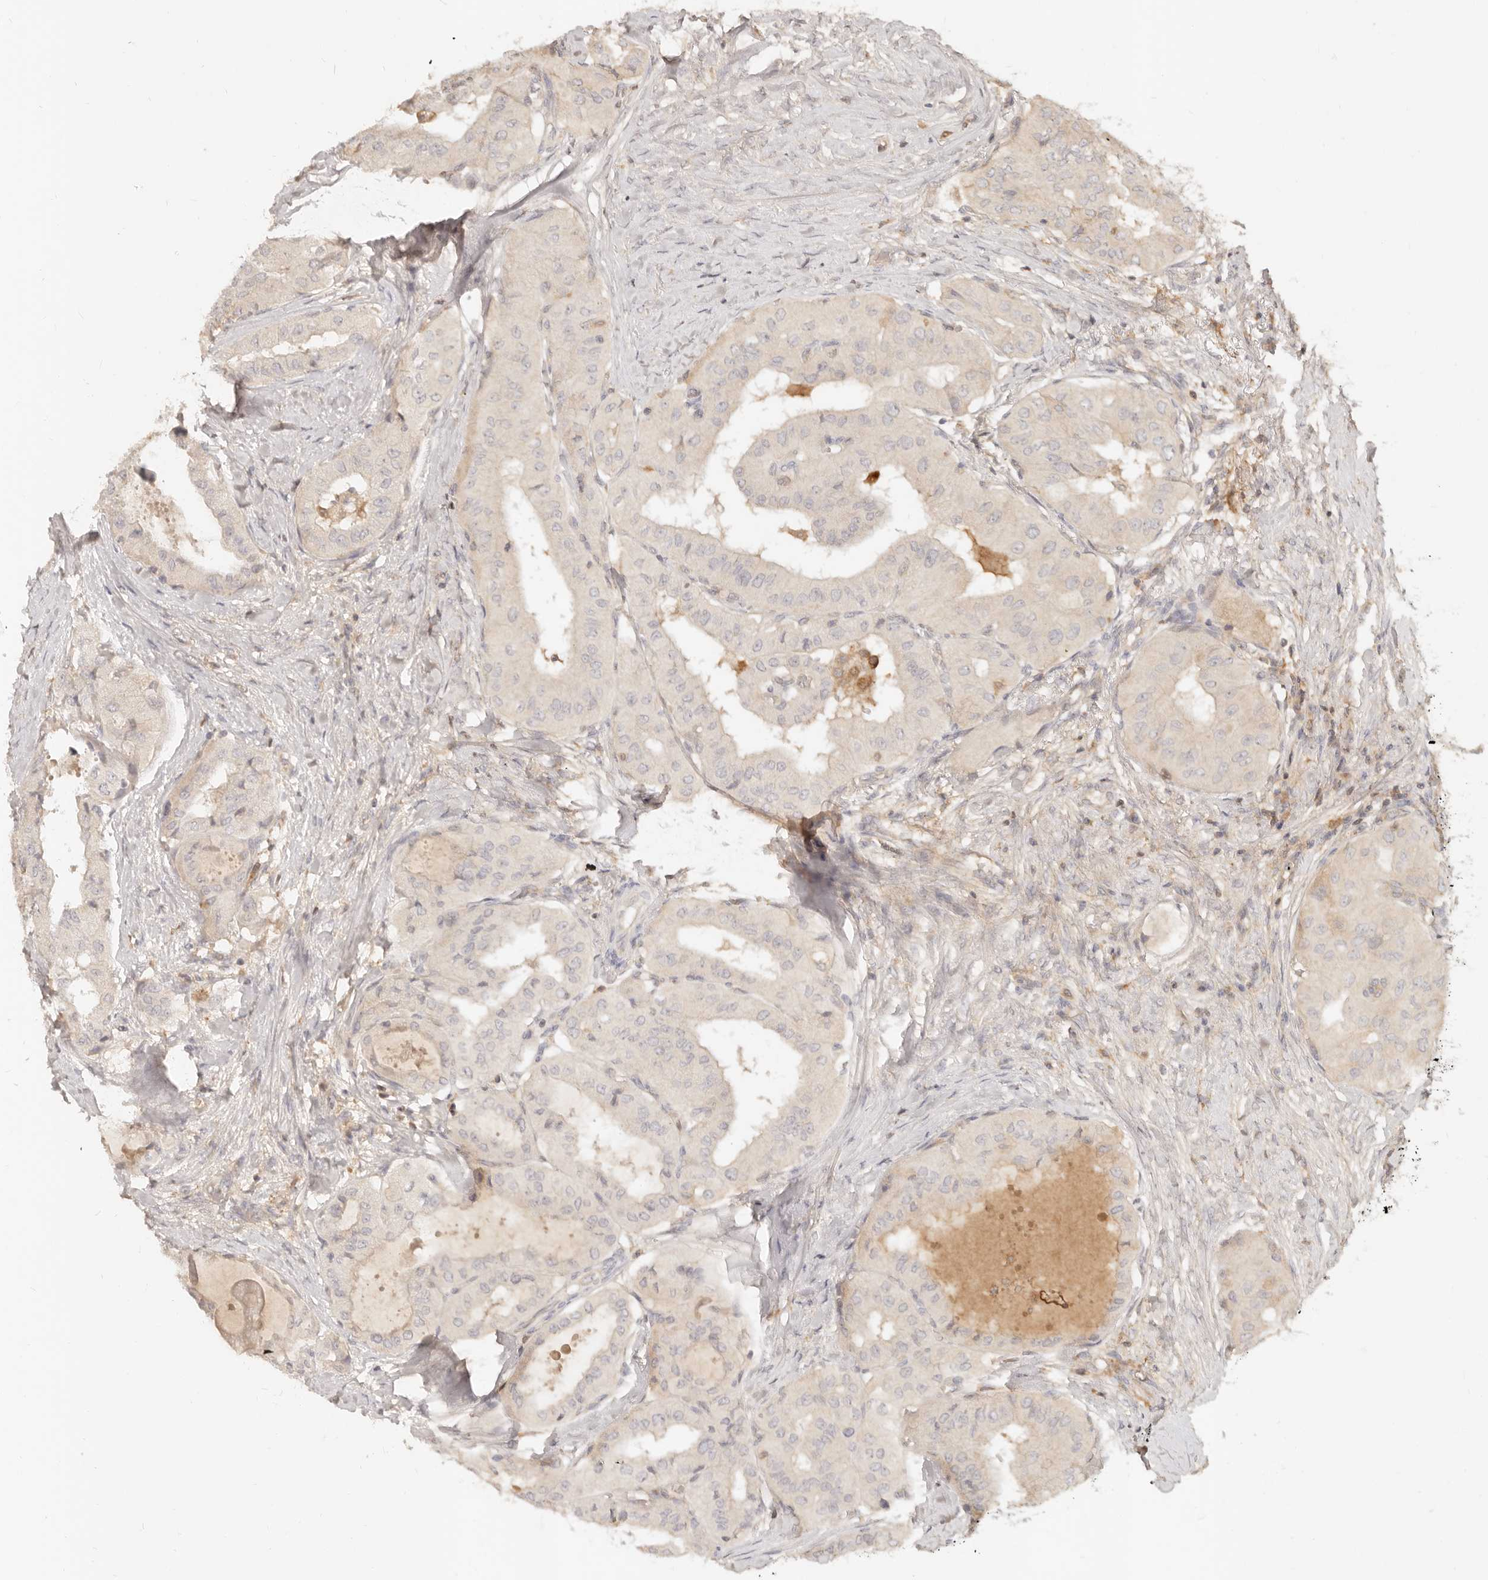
{"staining": {"intensity": "negative", "quantity": "none", "location": "none"}, "tissue": "thyroid cancer", "cell_type": "Tumor cells", "image_type": "cancer", "snomed": [{"axis": "morphology", "description": "Papillary adenocarcinoma, NOS"}, {"axis": "topography", "description": "Thyroid gland"}], "caption": "IHC image of thyroid cancer (papillary adenocarcinoma) stained for a protein (brown), which shows no positivity in tumor cells.", "gene": "NECAP2", "patient": {"sex": "female", "age": 59}}